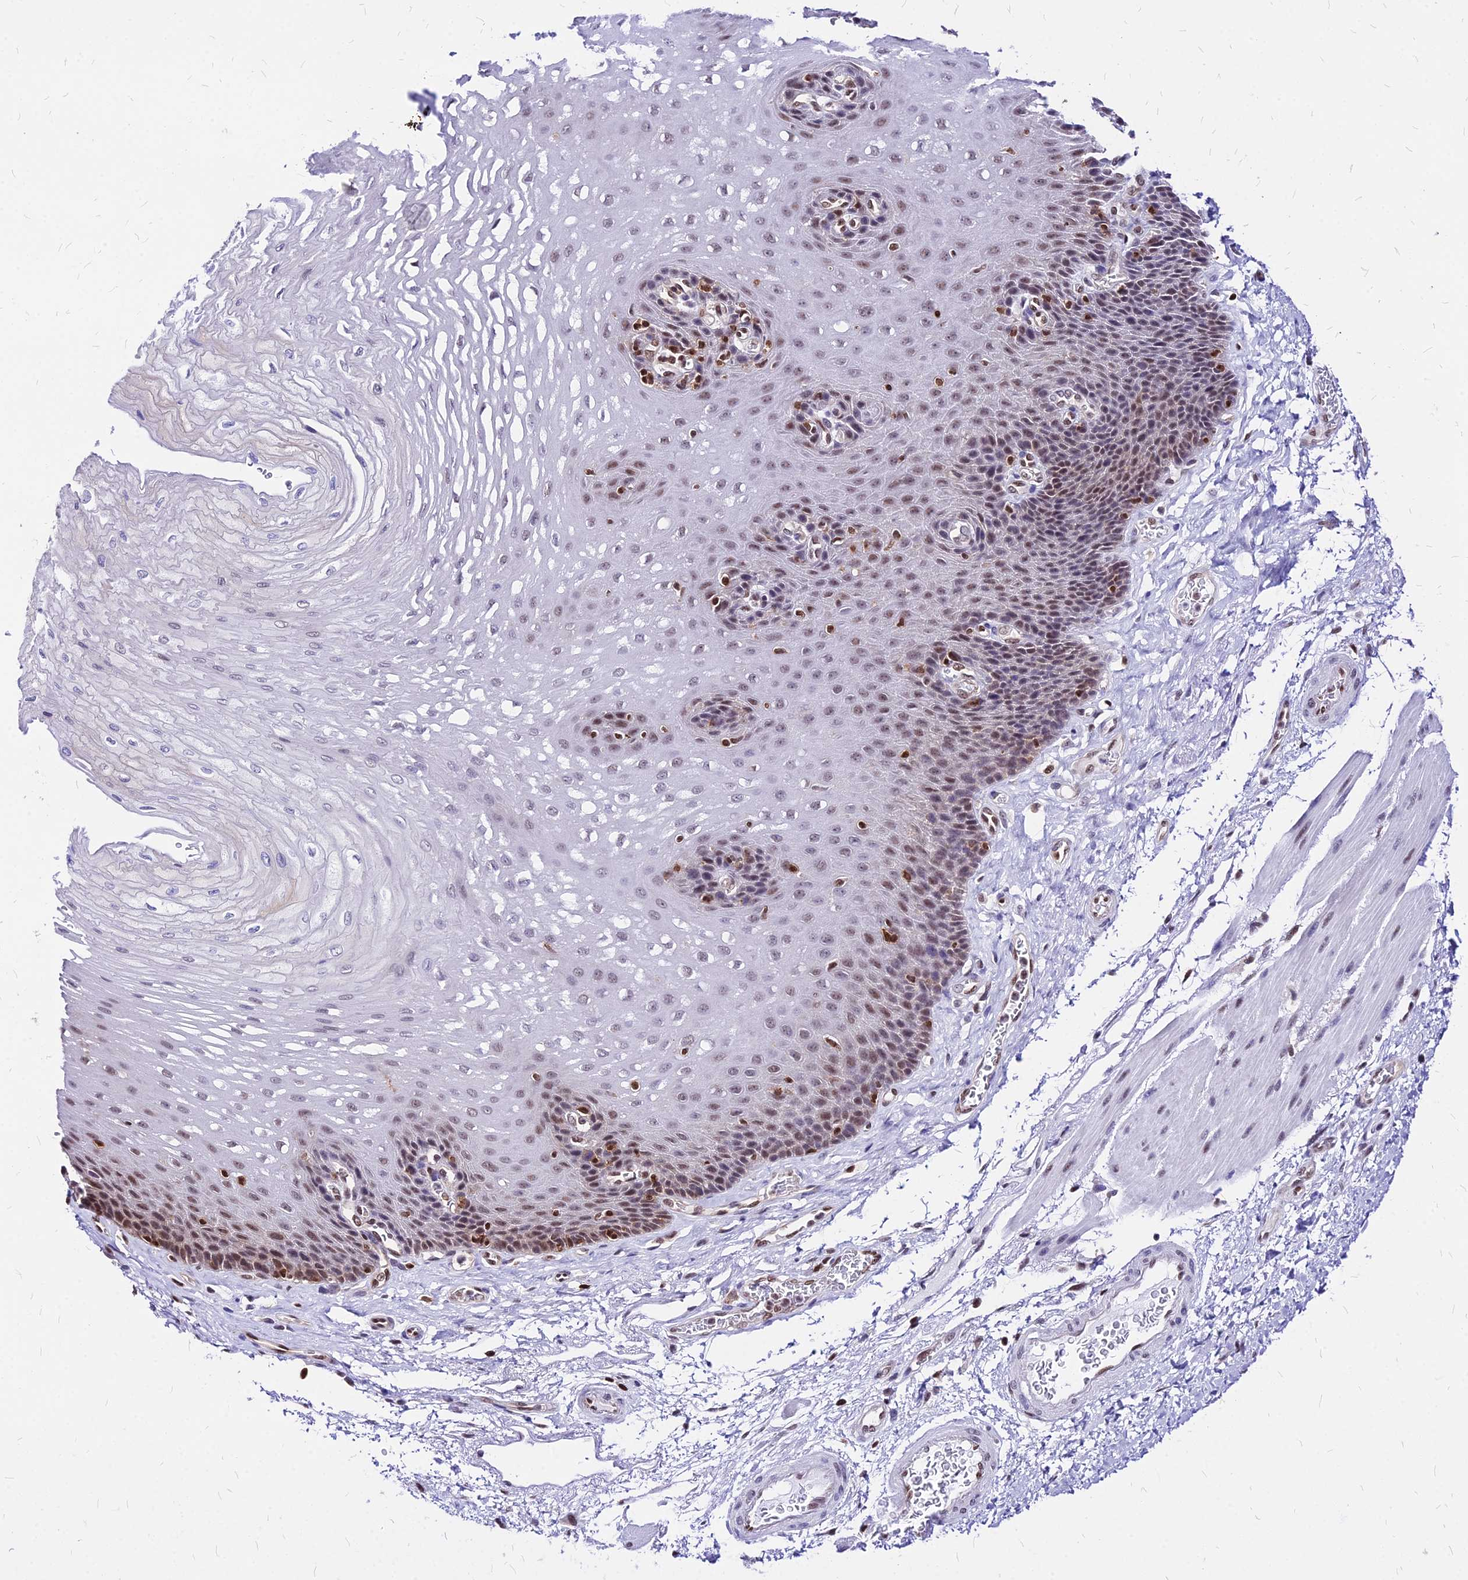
{"staining": {"intensity": "moderate", "quantity": "25%-75%", "location": "nuclear"}, "tissue": "esophagus", "cell_type": "Squamous epithelial cells", "image_type": "normal", "snomed": [{"axis": "morphology", "description": "Normal tissue, NOS"}, {"axis": "topography", "description": "Esophagus"}], "caption": "Esophagus stained for a protein (brown) displays moderate nuclear positive positivity in about 25%-75% of squamous epithelial cells.", "gene": "PAXX", "patient": {"sex": "female", "age": 72}}